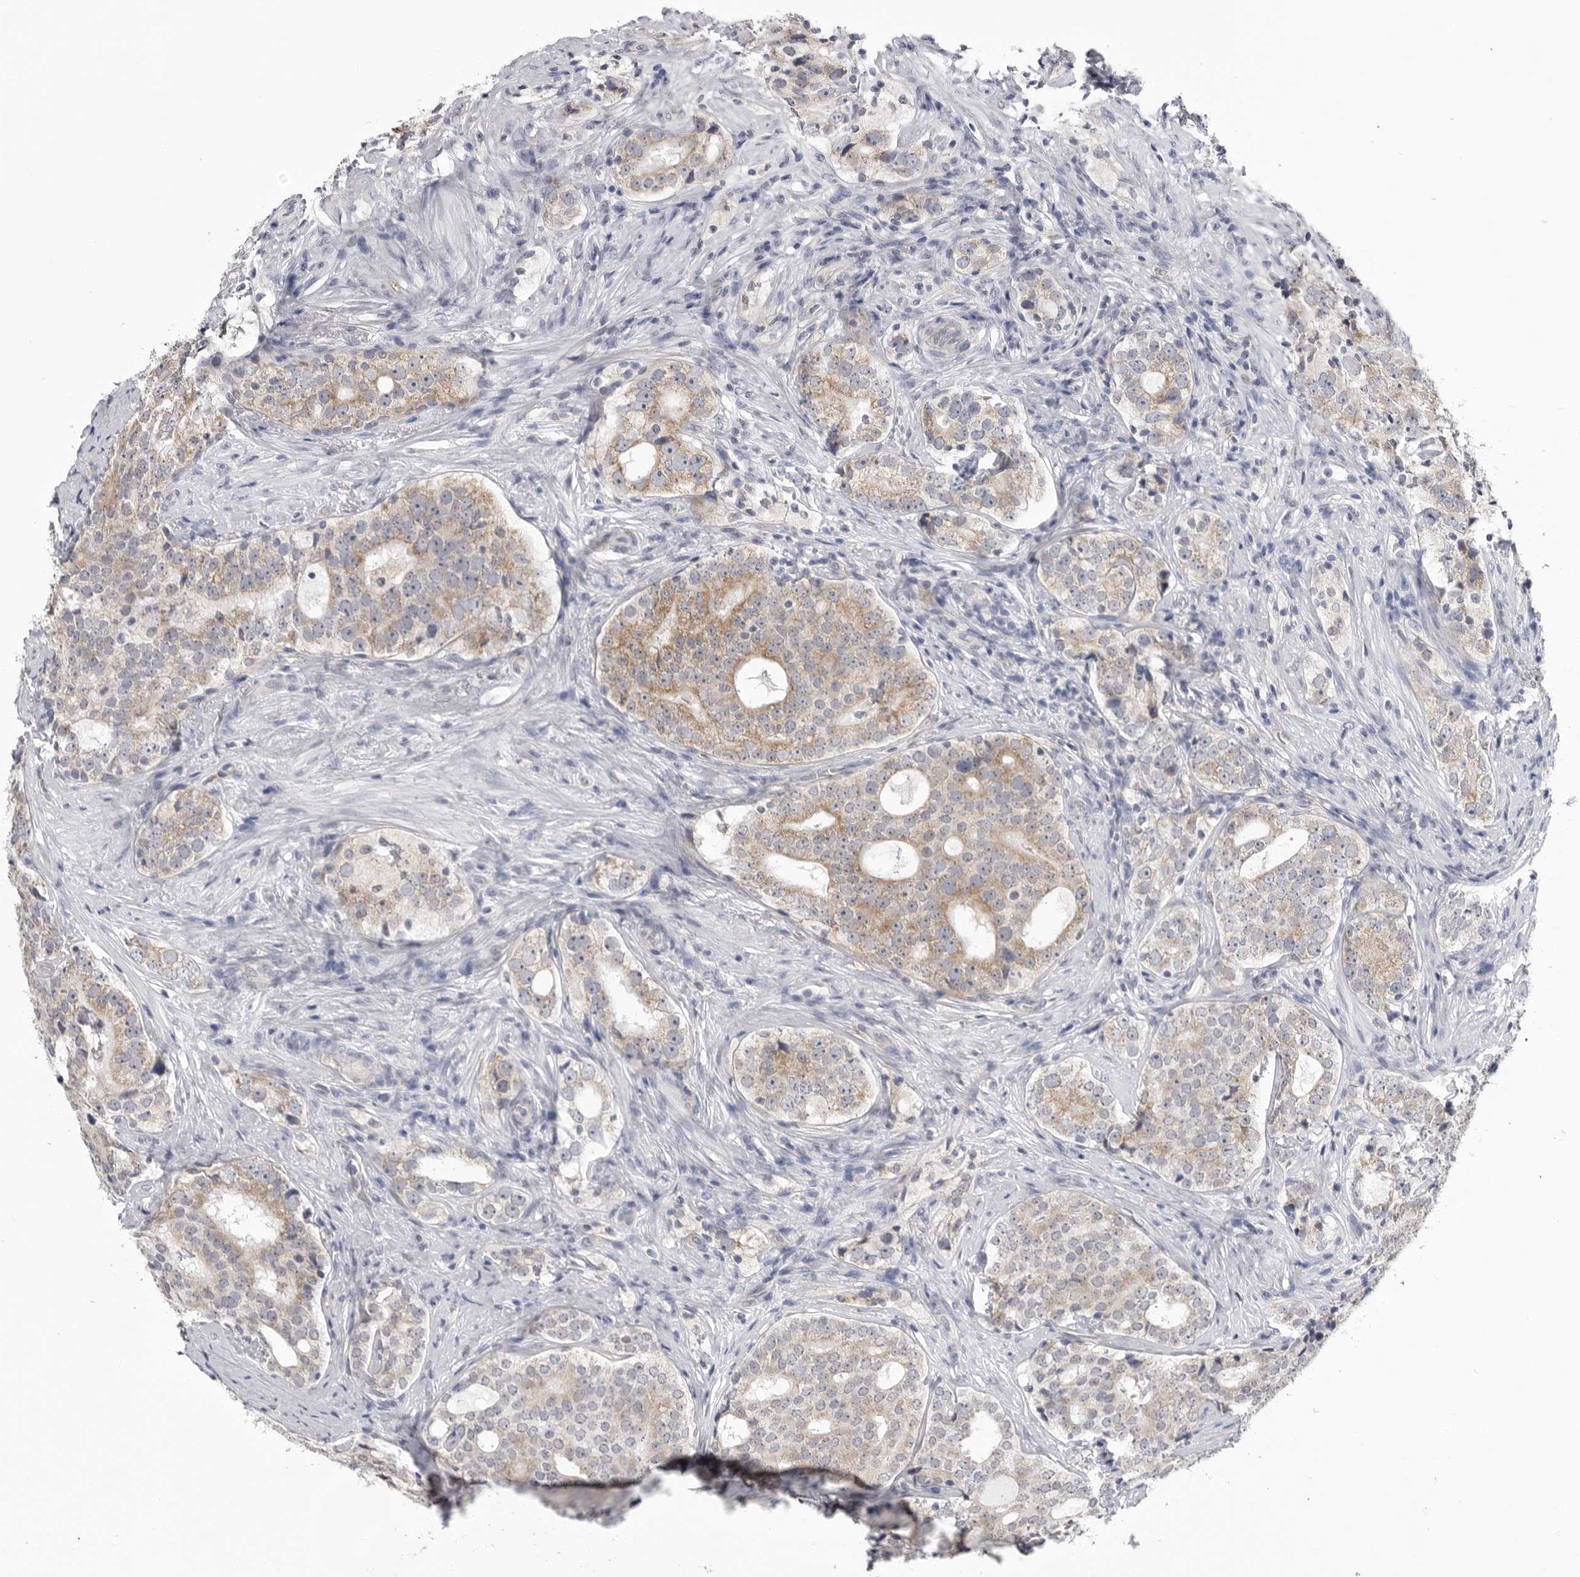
{"staining": {"intensity": "weak", "quantity": ">75%", "location": "cytoplasmic/membranous"}, "tissue": "prostate cancer", "cell_type": "Tumor cells", "image_type": "cancer", "snomed": [{"axis": "morphology", "description": "Adenocarcinoma, High grade"}, {"axis": "topography", "description": "Prostate"}], "caption": "Human prostate adenocarcinoma (high-grade) stained with a brown dye displays weak cytoplasmic/membranous positive staining in about >75% of tumor cells.", "gene": "FH", "patient": {"sex": "male", "age": 56}}